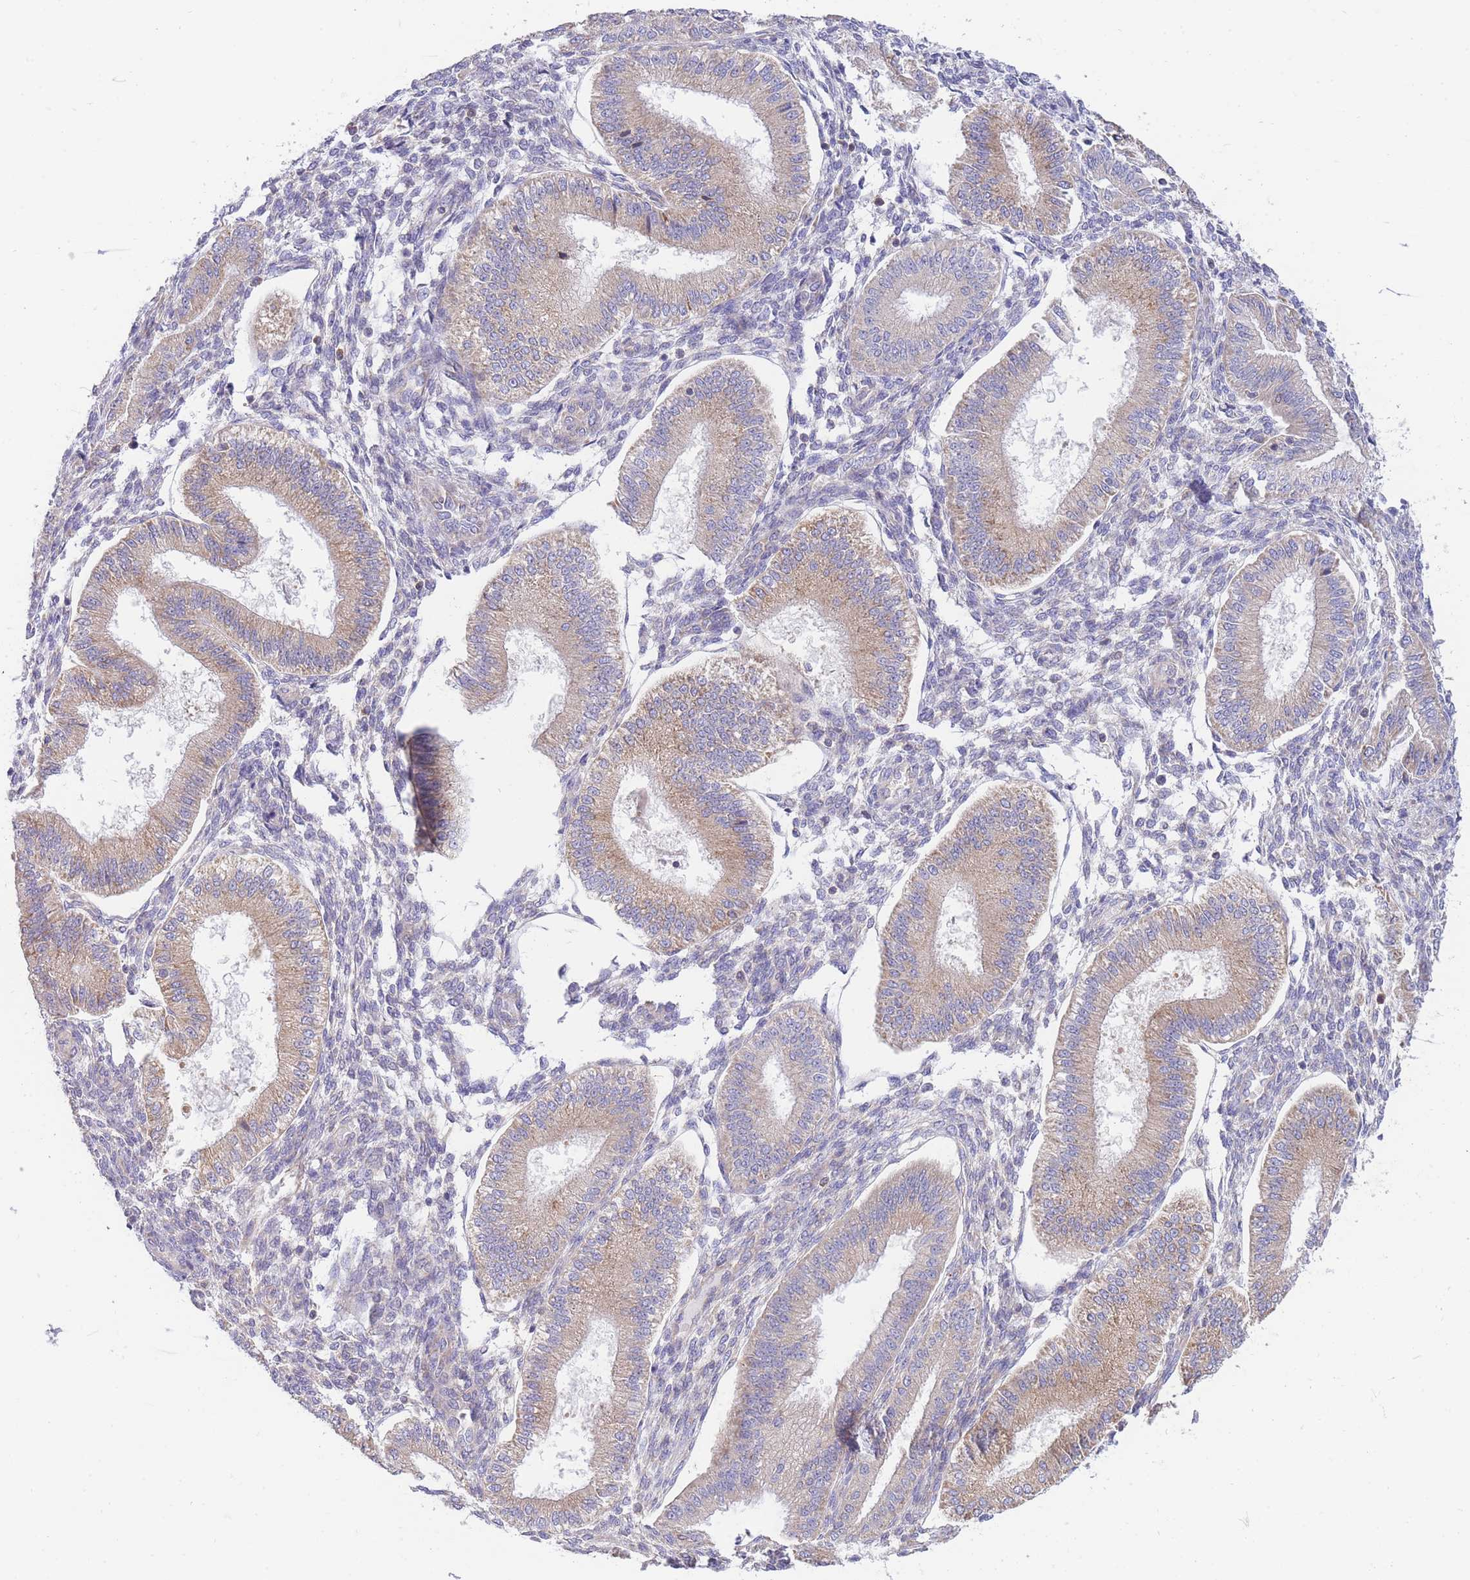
{"staining": {"intensity": "negative", "quantity": "none", "location": "none"}, "tissue": "endometrium", "cell_type": "Cells in endometrial stroma", "image_type": "normal", "snomed": [{"axis": "morphology", "description": "Normal tissue, NOS"}, {"axis": "topography", "description": "Endometrium"}], "caption": "Immunohistochemistry (IHC) of unremarkable endometrium exhibits no positivity in cells in endometrial stroma.", "gene": "SH2B2", "patient": {"sex": "female", "age": 39}}